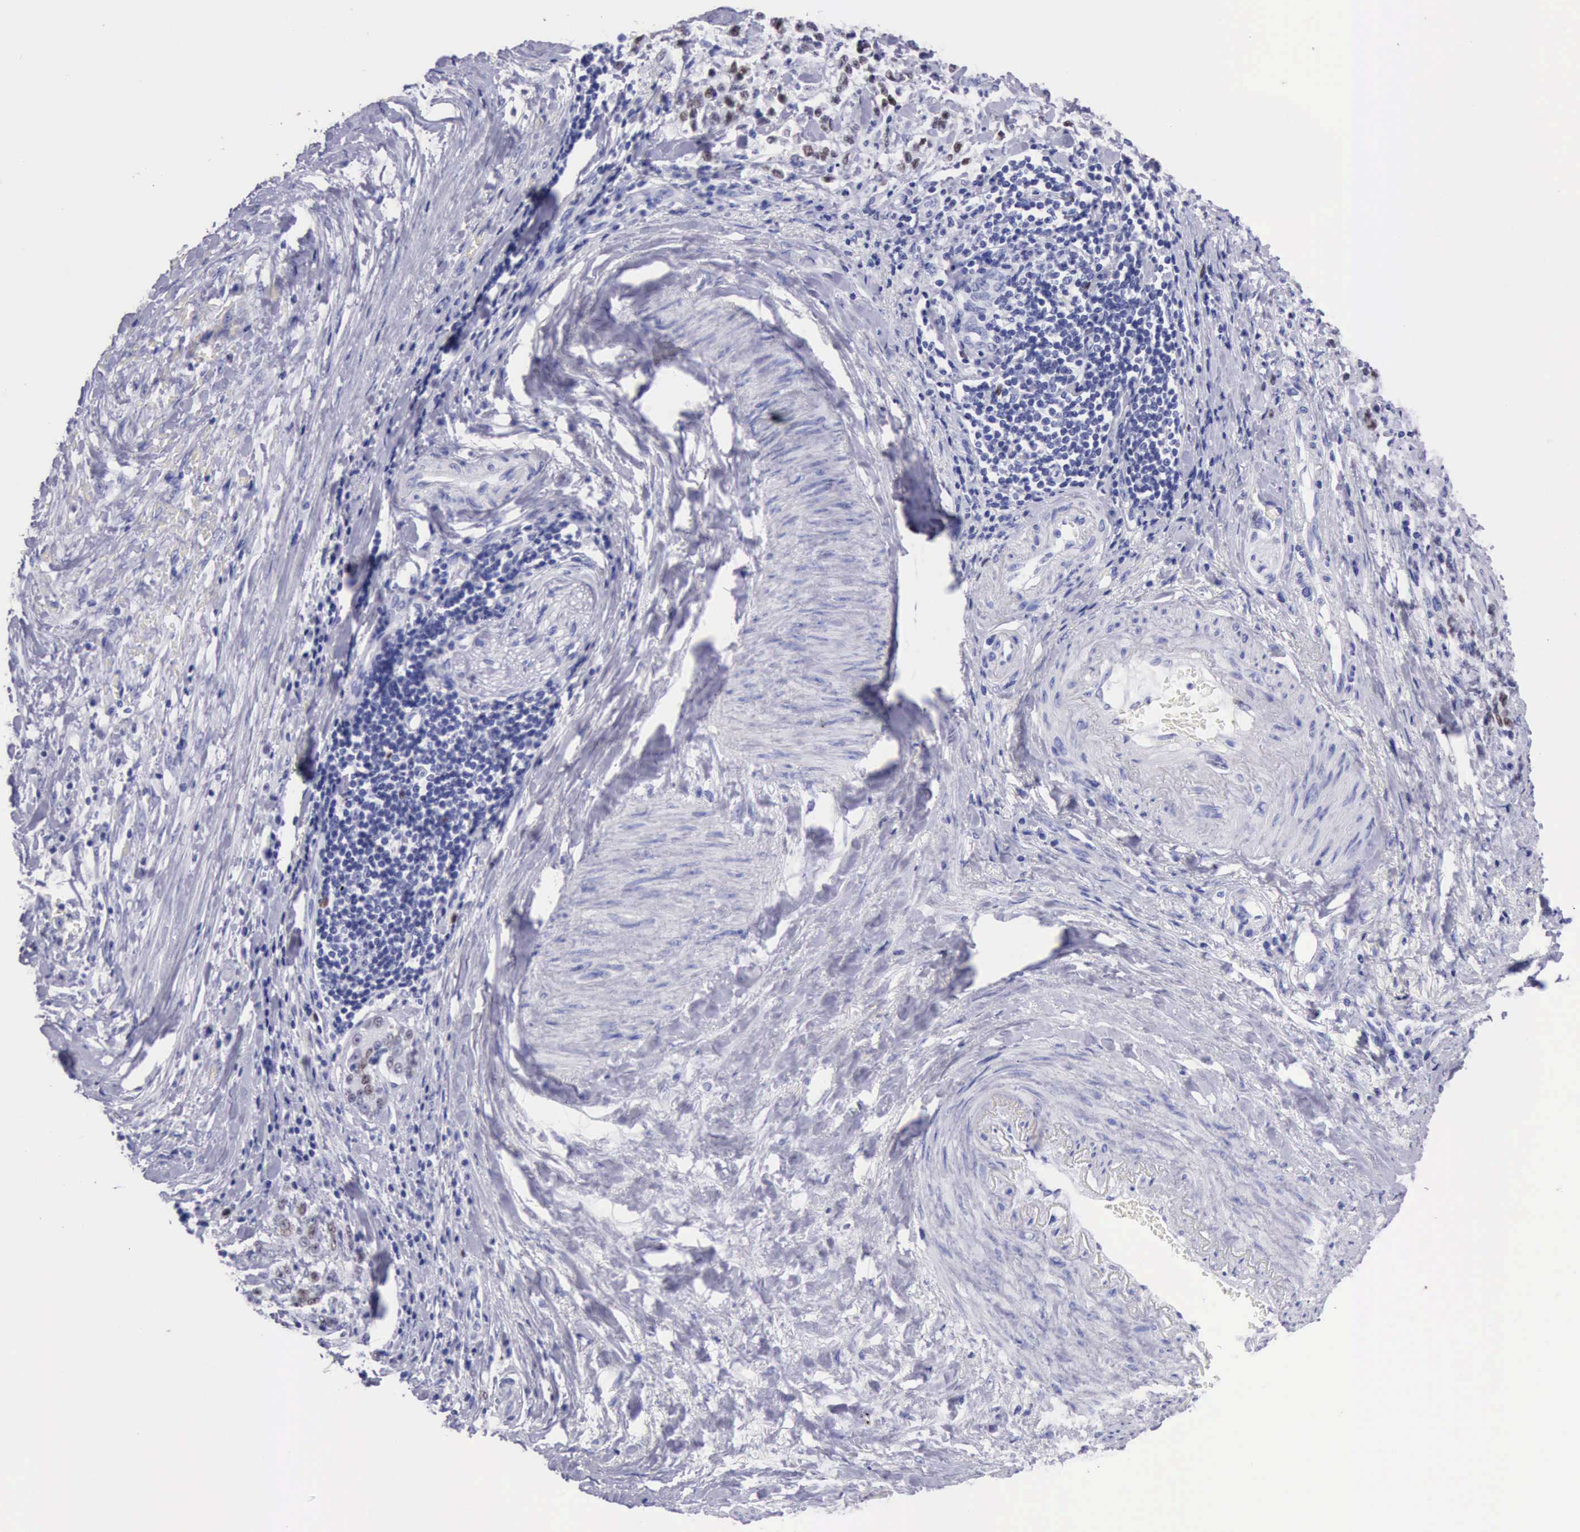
{"staining": {"intensity": "weak", "quantity": "25%-75%", "location": "nuclear"}, "tissue": "stomach cancer", "cell_type": "Tumor cells", "image_type": "cancer", "snomed": [{"axis": "morphology", "description": "Adenocarcinoma, NOS"}, {"axis": "topography", "description": "Stomach, lower"}], "caption": "A brown stain highlights weak nuclear expression of a protein in stomach adenocarcinoma tumor cells.", "gene": "MCM2", "patient": {"sex": "male", "age": 88}}